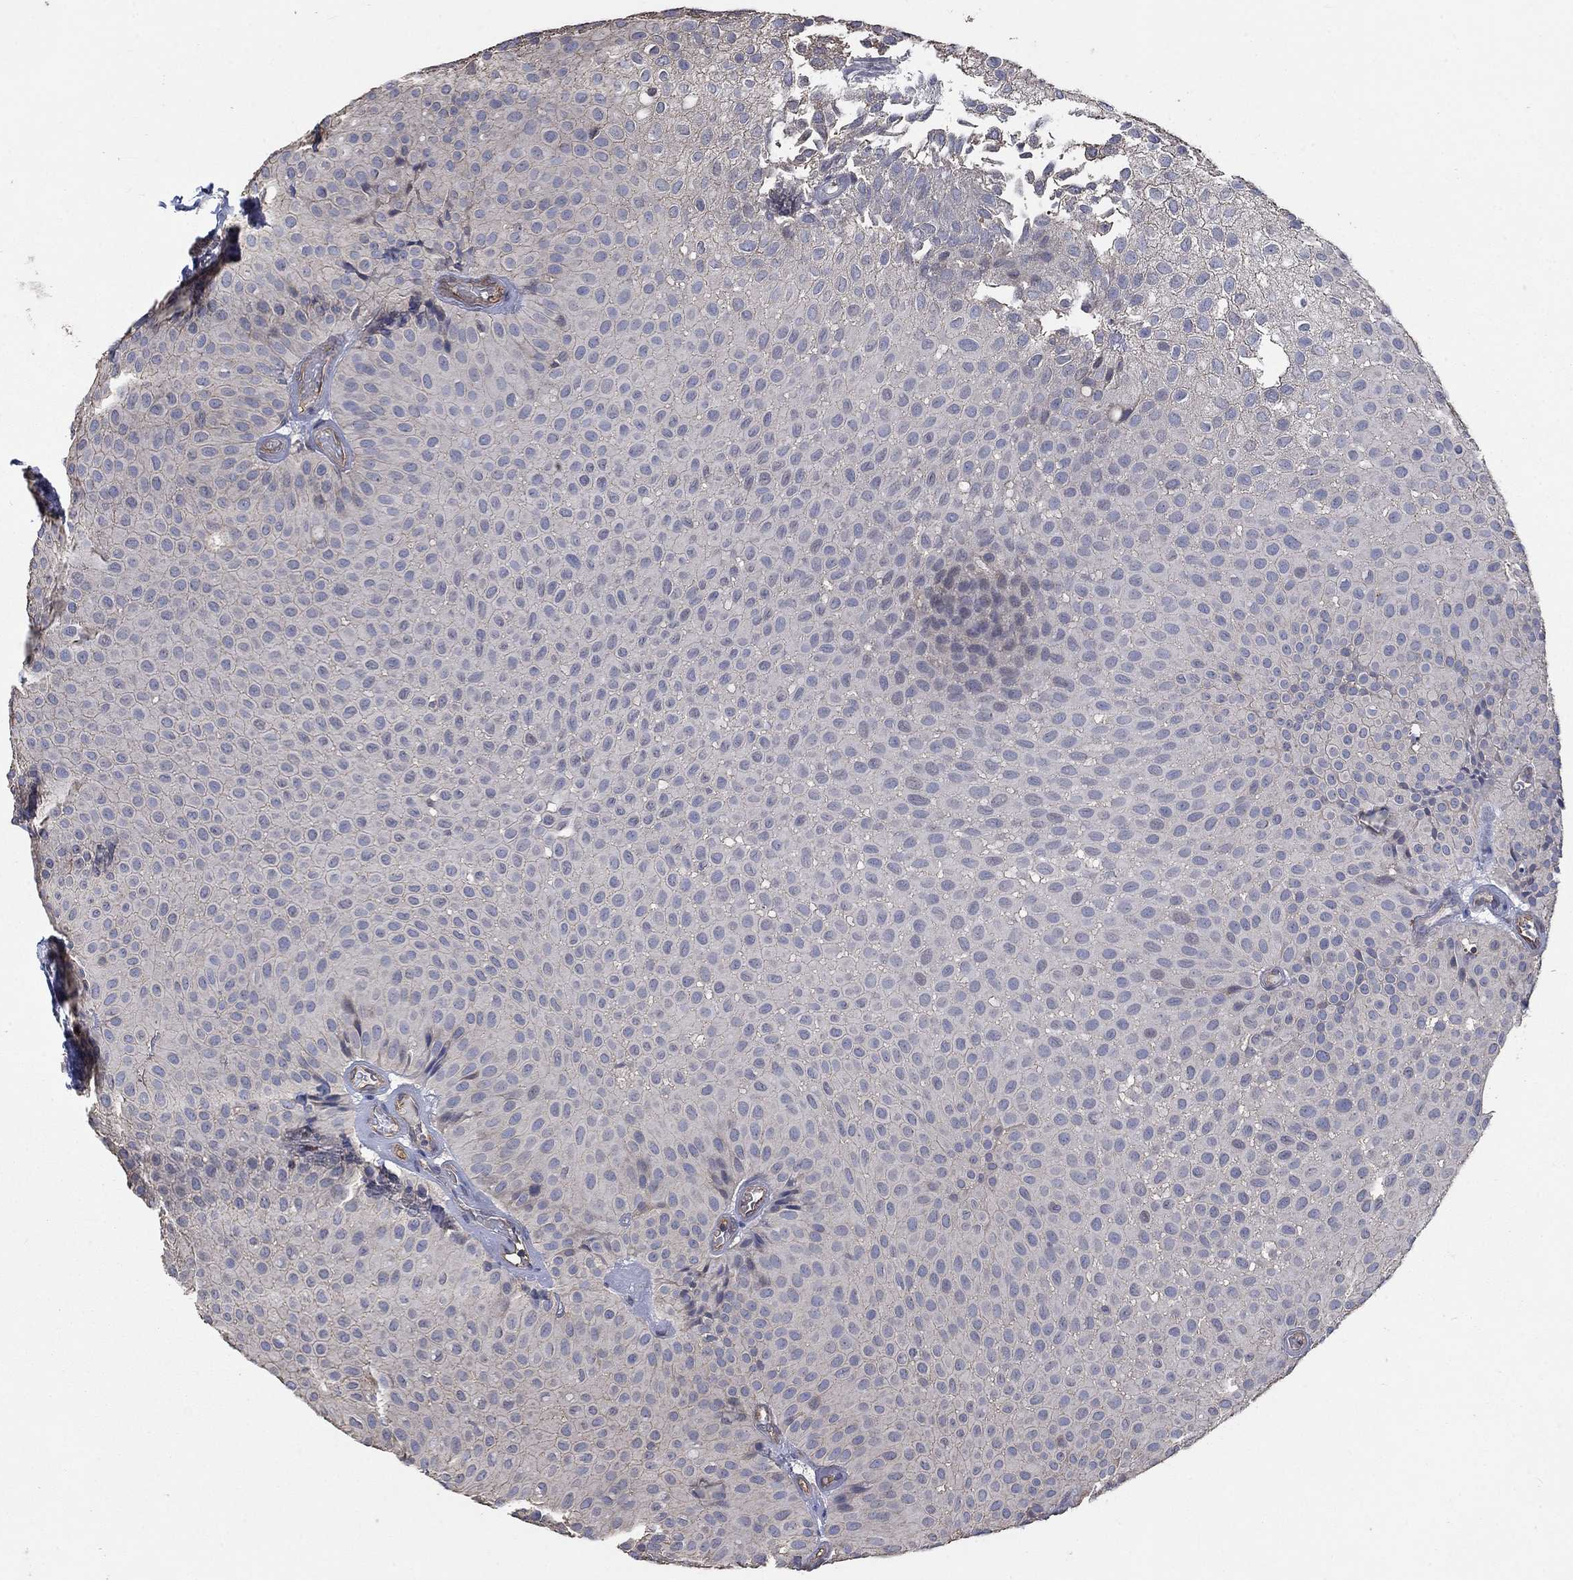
{"staining": {"intensity": "negative", "quantity": "none", "location": "none"}, "tissue": "urothelial cancer", "cell_type": "Tumor cells", "image_type": "cancer", "snomed": [{"axis": "morphology", "description": "Urothelial carcinoma, Low grade"}, {"axis": "topography", "description": "Urinary bladder"}], "caption": "The image exhibits no staining of tumor cells in low-grade urothelial carcinoma.", "gene": "PDE3A", "patient": {"sex": "male", "age": 64}}